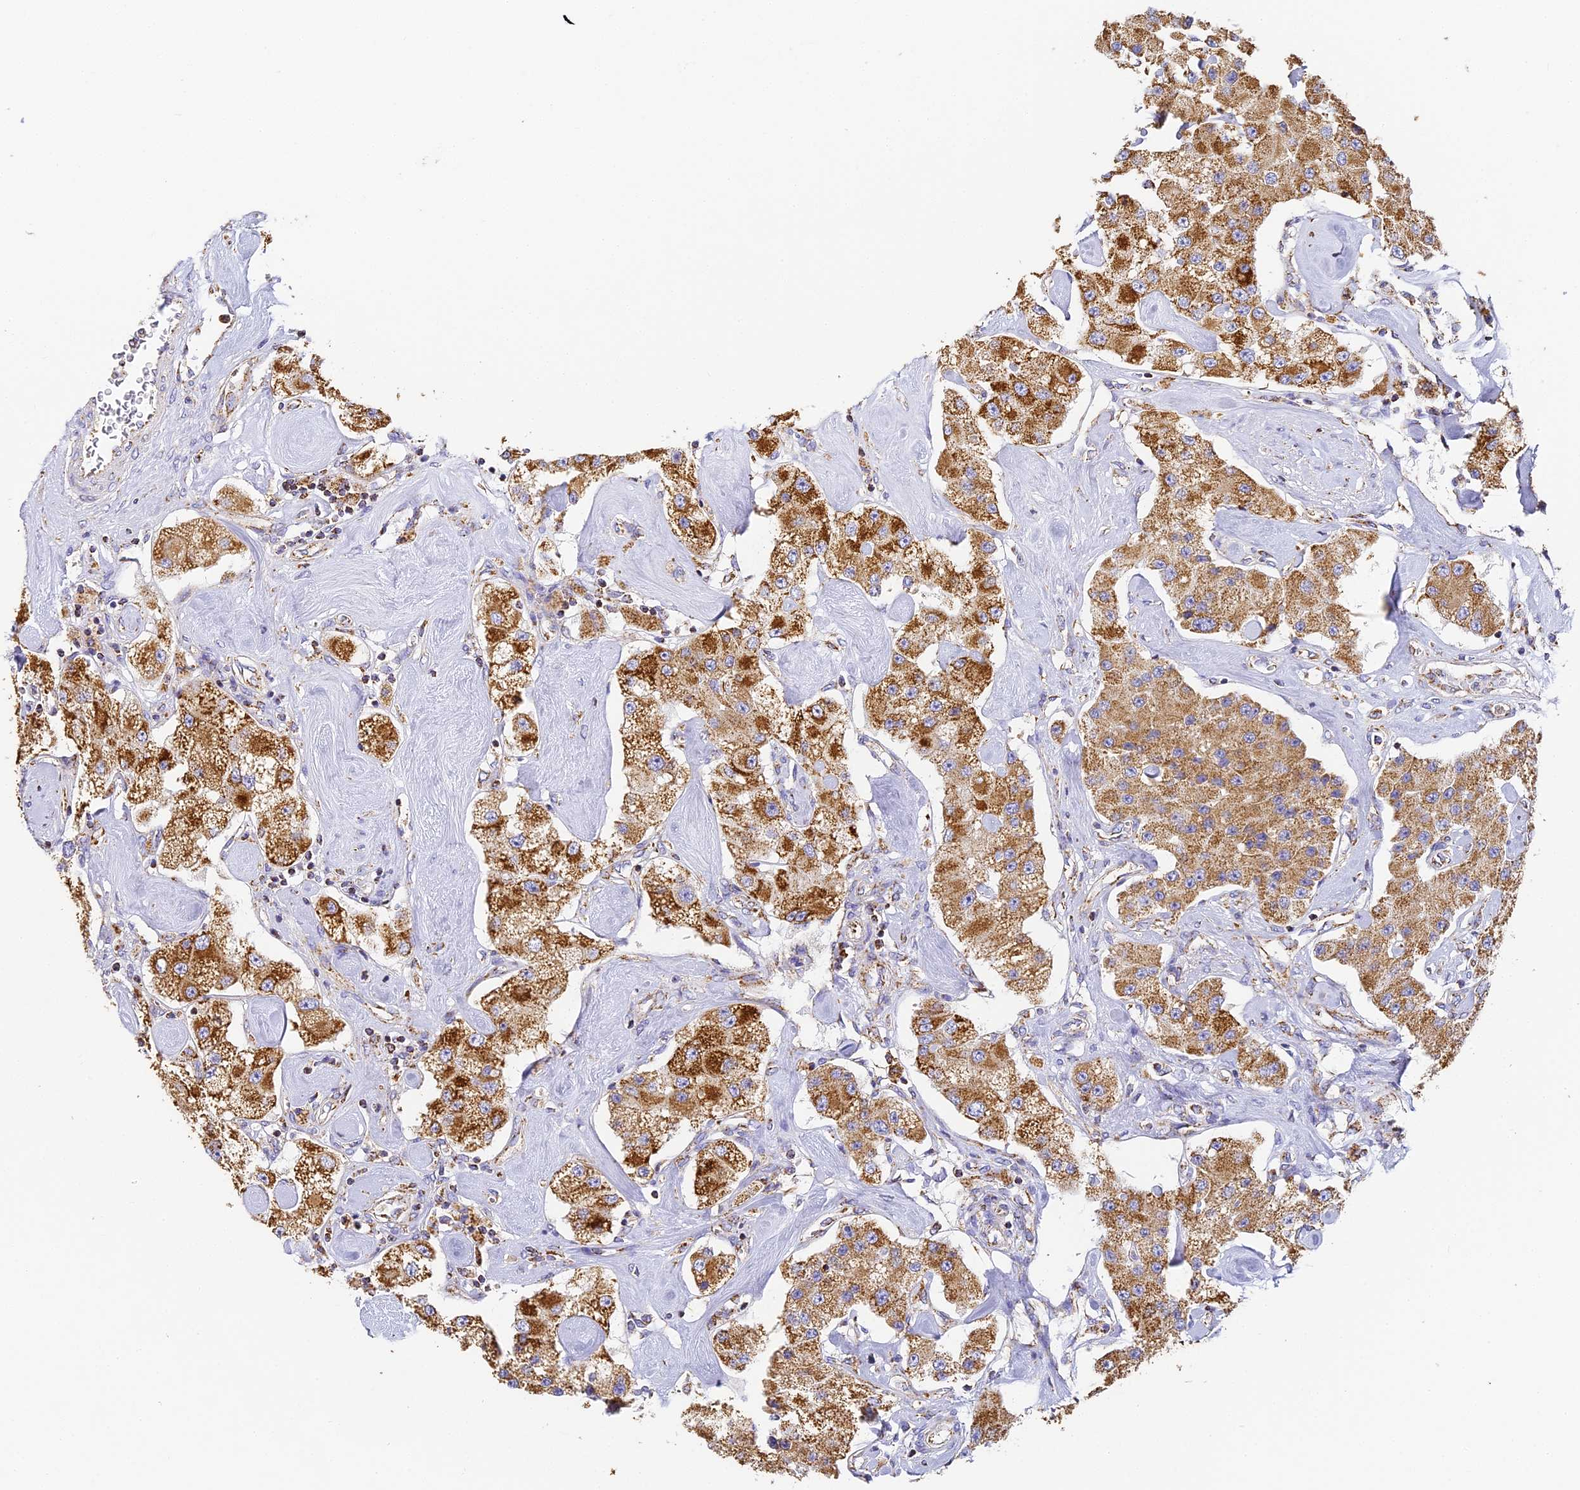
{"staining": {"intensity": "strong", "quantity": ">75%", "location": "cytoplasmic/membranous"}, "tissue": "carcinoid", "cell_type": "Tumor cells", "image_type": "cancer", "snomed": [{"axis": "morphology", "description": "Carcinoid, malignant, NOS"}, {"axis": "topography", "description": "Pancreas"}], "caption": "There is high levels of strong cytoplasmic/membranous positivity in tumor cells of carcinoid, as demonstrated by immunohistochemical staining (brown color).", "gene": "COX6C", "patient": {"sex": "male", "age": 41}}